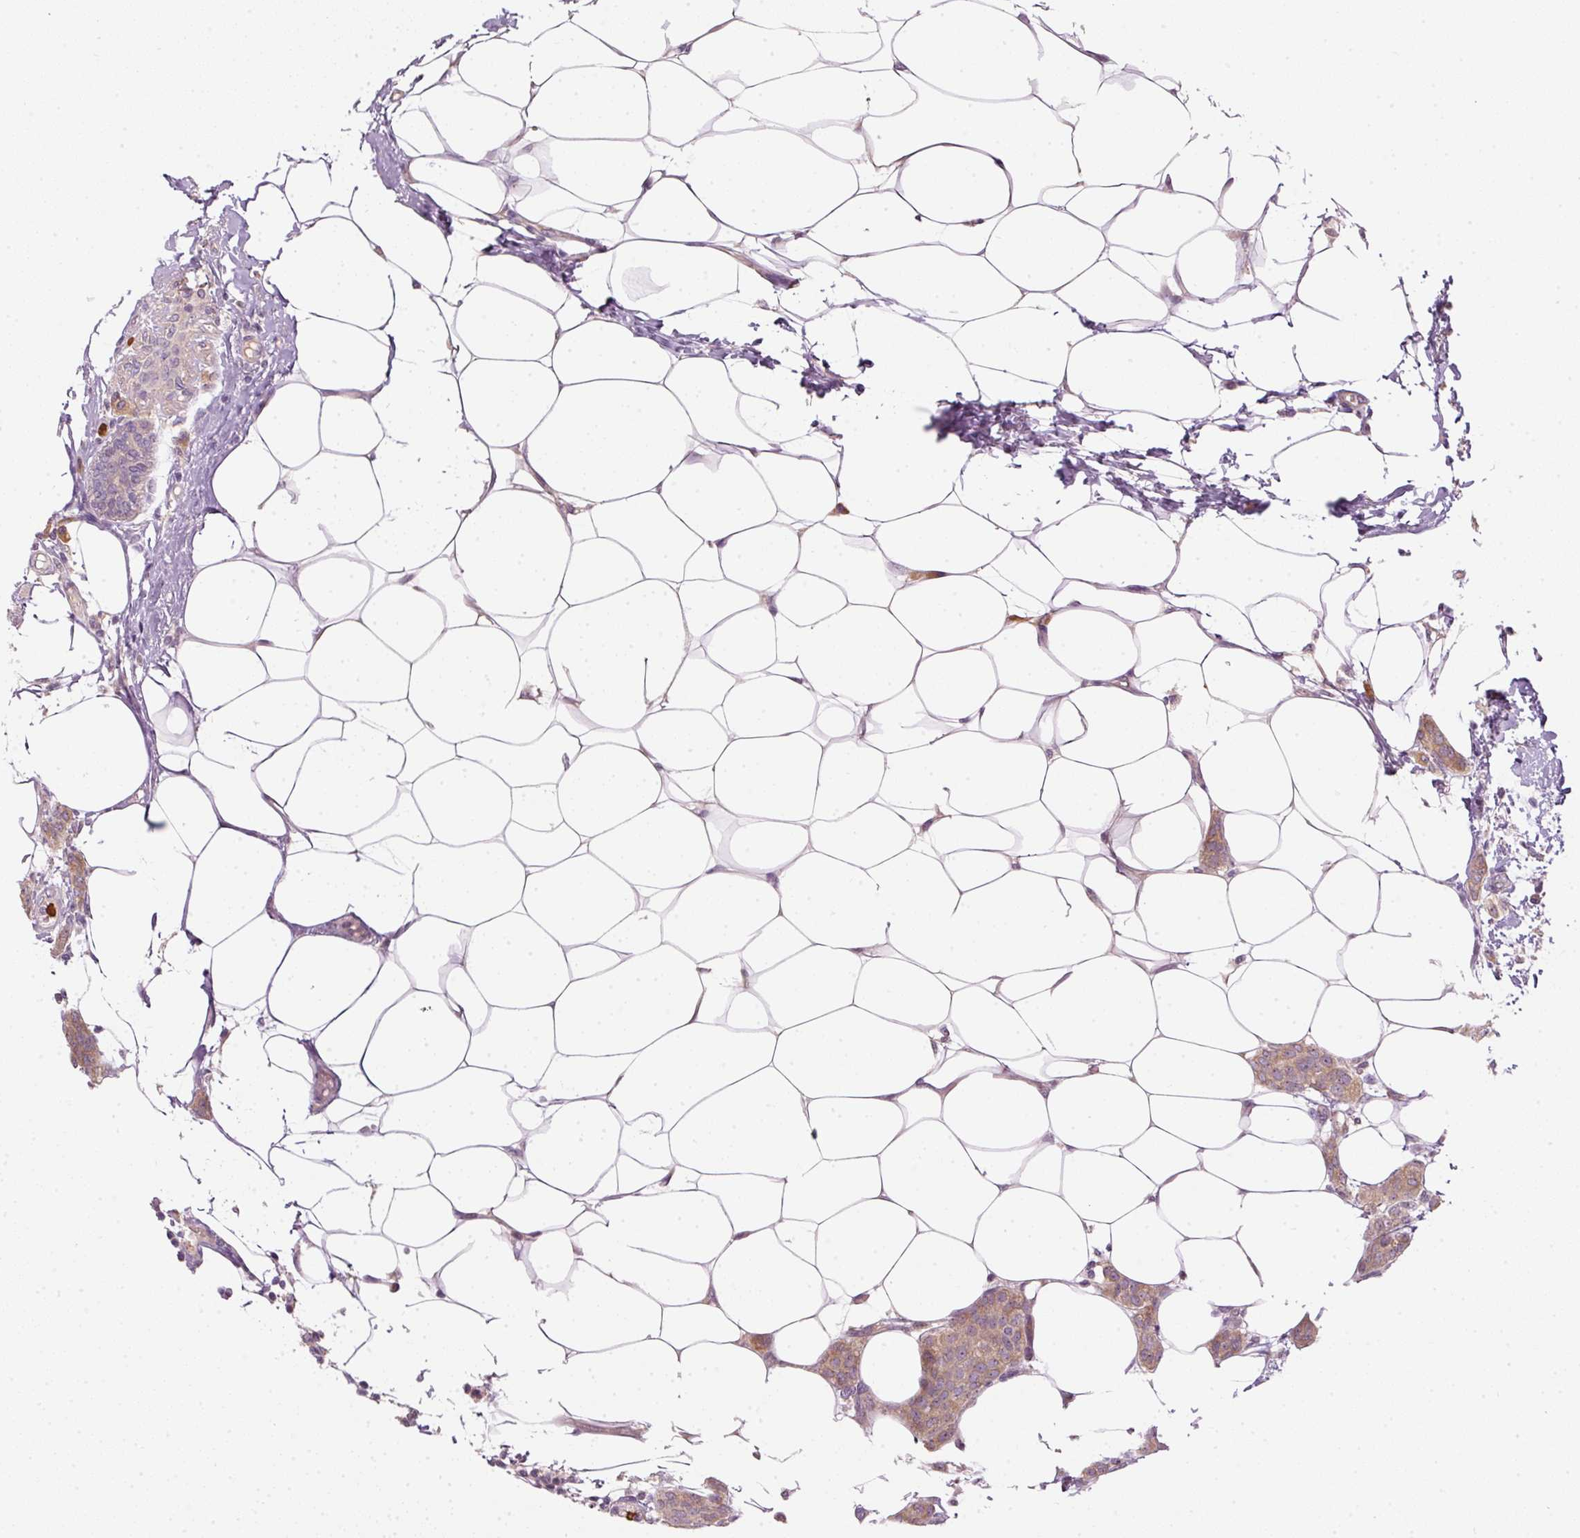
{"staining": {"intensity": "weak", "quantity": "25%-75%", "location": "cytoplasmic/membranous"}, "tissue": "breast cancer", "cell_type": "Tumor cells", "image_type": "cancer", "snomed": [{"axis": "morphology", "description": "Duct carcinoma"}, {"axis": "topography", "description": "Breast"}], "caption": "Immunohistochemistry (IHC) photomicrograph of neoplastic tissue: human breast cancer (infiltrating ductal carcinoma) stained using immunohistochemistry exhibits low levels of weak protein expression localized specifically in the cytoplasmic/membranous of tumor cells, appearing as a cytoplasmic/membranous brown color.", "gene": "CTTNBP2", "patient": {"sex": "female", "age": 72}}